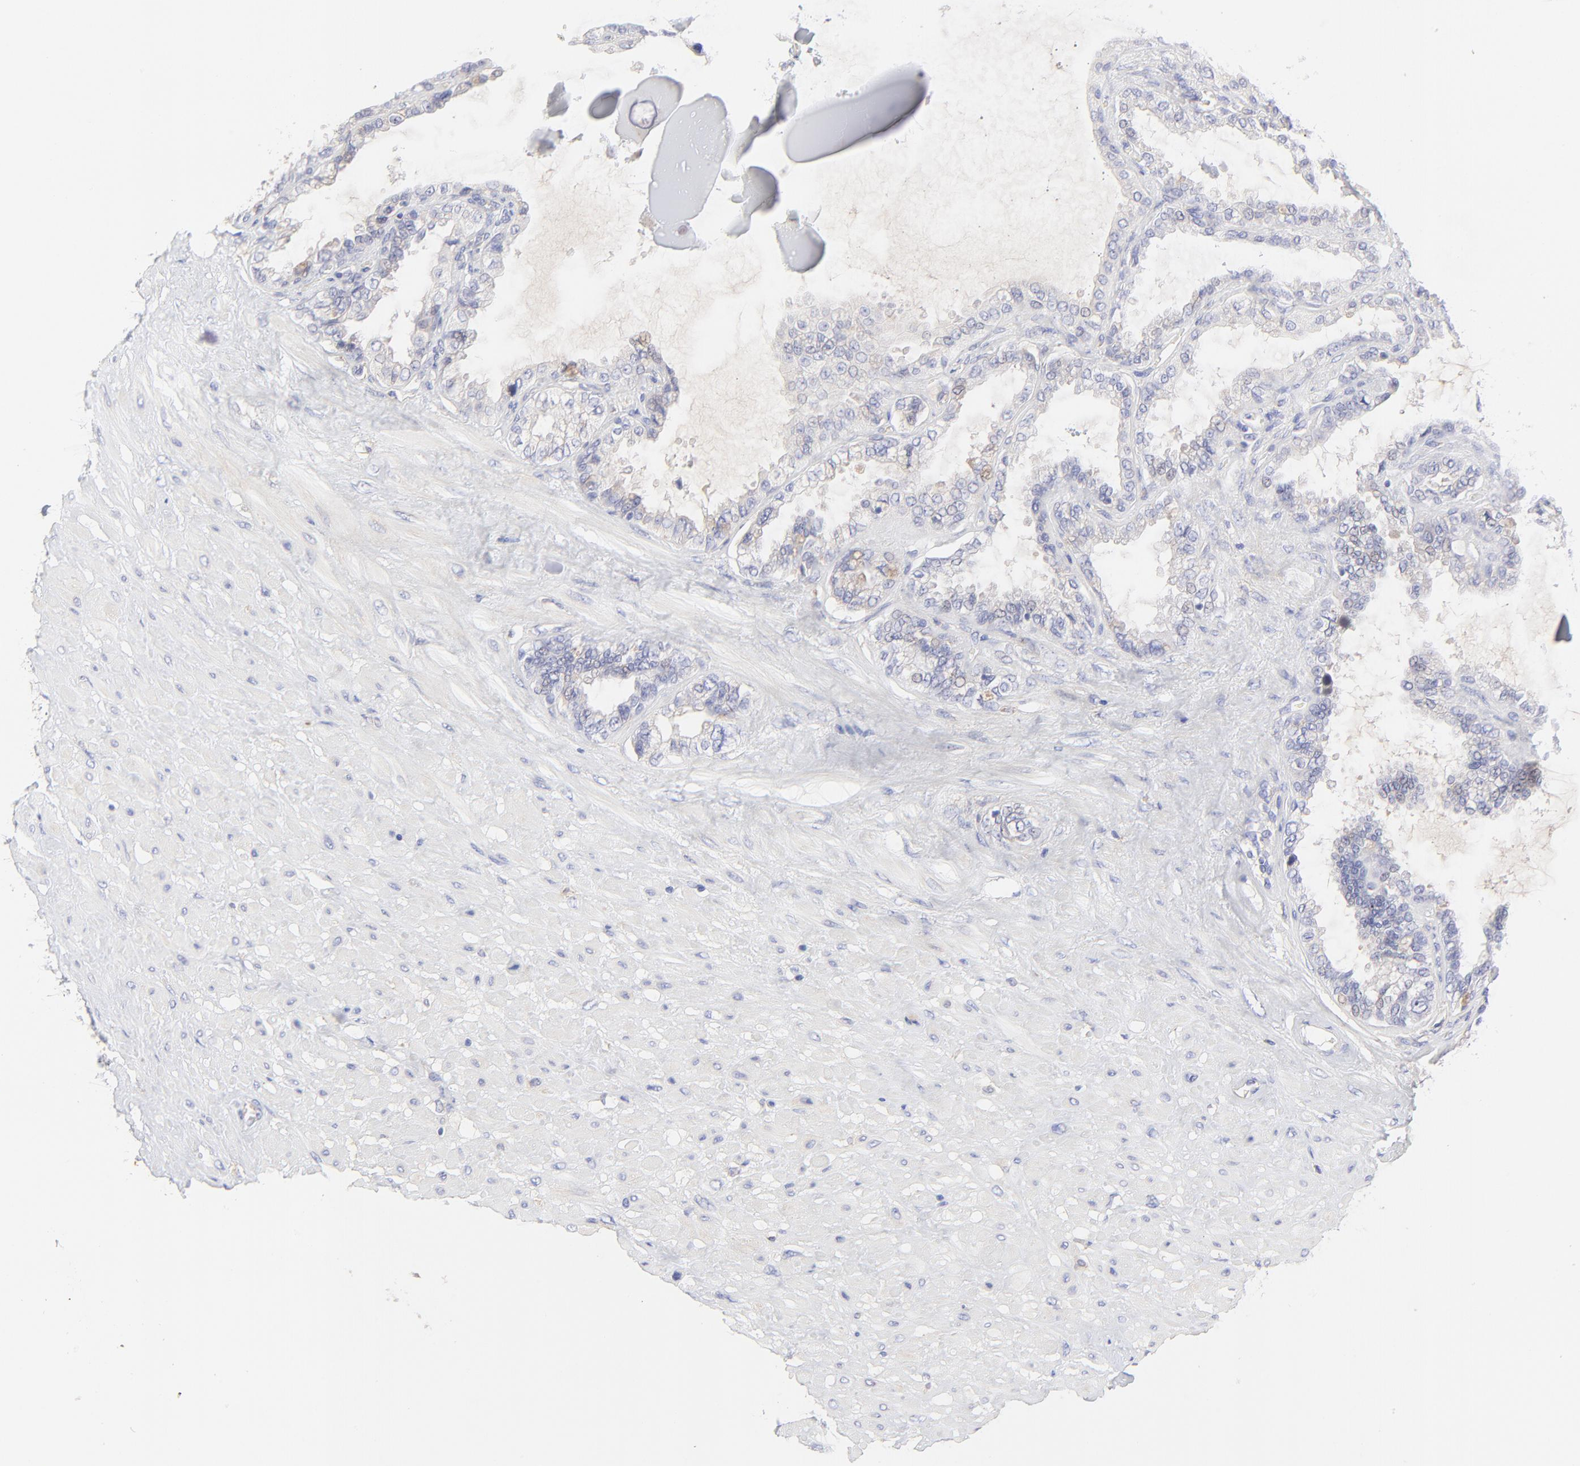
{"staining": {"intensity": "negative", "quantity": "none", "location": "none"}, "tissue": "seminal vesicle", "cell_type": "Glandular cells", "image_type": "normal", "snomed": [{"axis": "morphology", "description": "Normal tissue, NOS"}, {"axis": "morphology", "description": "Inflammation, NOS"}, {"axis": "topography", "description": "Urinary bladder"}, {"axis": "topography", "description": "Prostate"}, {"axis": "topography", "description": "Seminal veicle"}], "caption": "DAB immunohistochemical staining of benign human seminal vesicle shows no significant positivity in glandular cells. (Brightfield microscopy of DAB (3,3'-diaminobenzidine) IHC at high magnification).", "gene": "LHFPL1", "patient": {"sex": "male", "age": 82}}